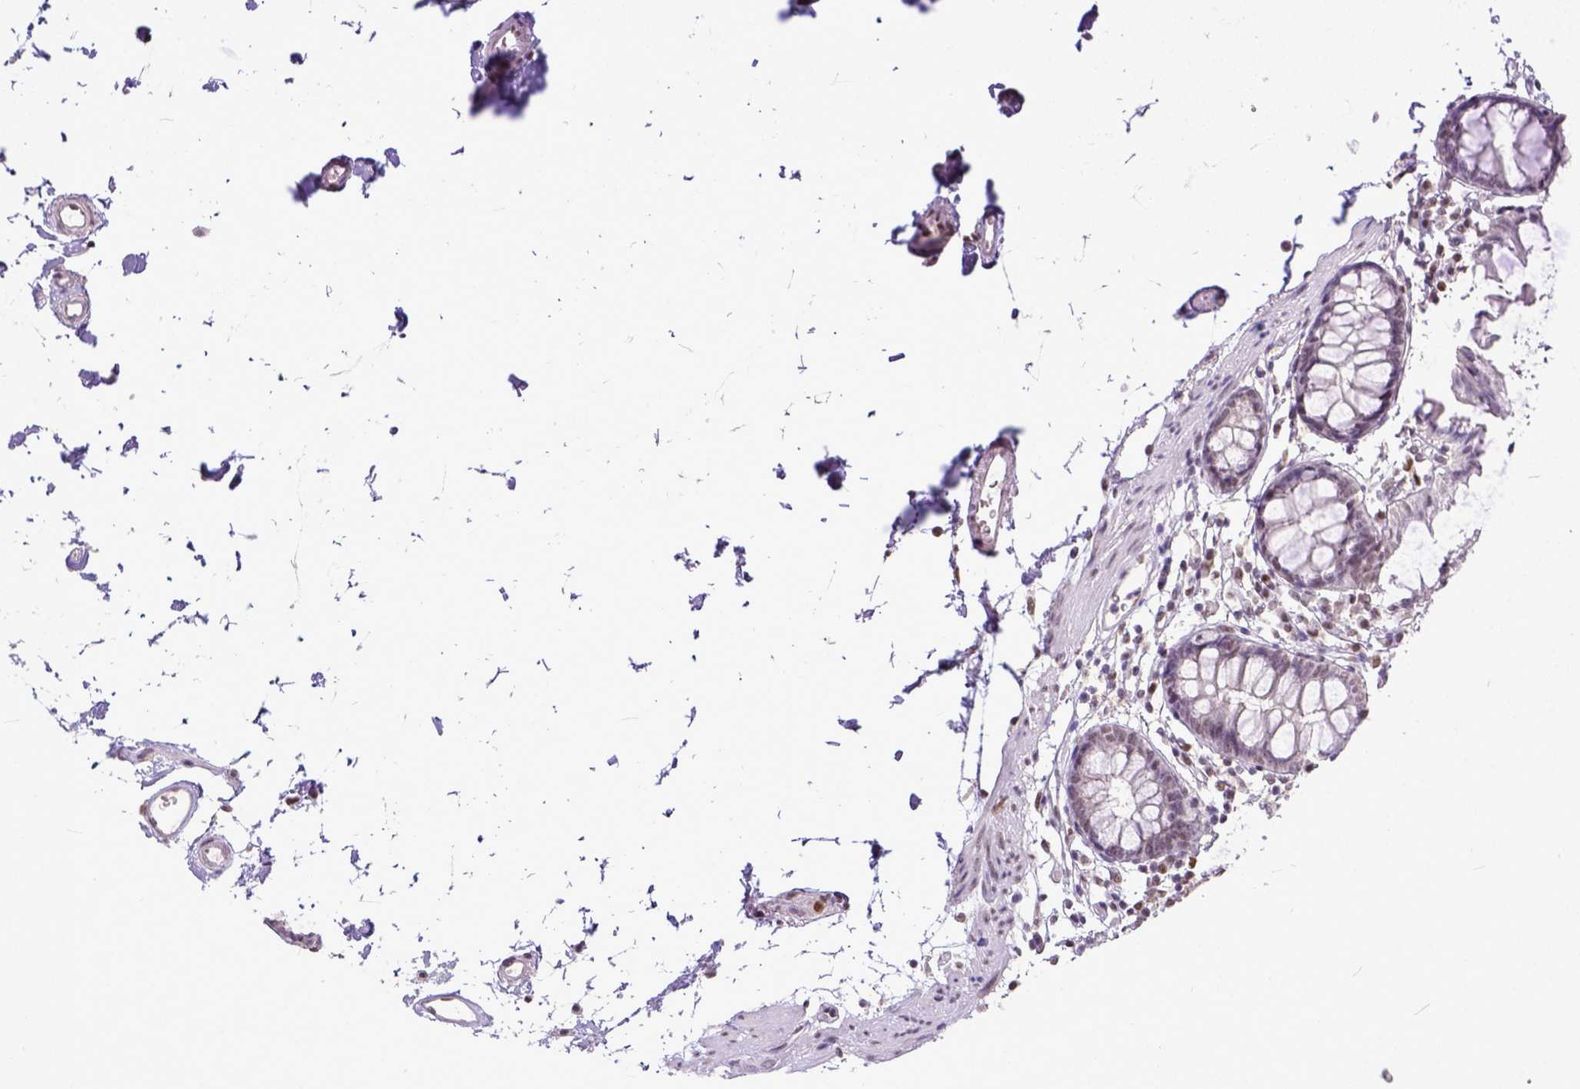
{"staining": {"intensity": "moderate", "quantity": ">75%", "location": "nuclear"}, "tissue": "colon", "cell_type": "Endothelial cells", "image_type": "normal", "snomed": [{"axis": "morphology", "description": "Normal tissue, NOS"}, {"axis": "topography", "description": "Colon"}], "caption": "IHC image of unremarkable colon stained for a protein (brown), which displays medium levels of moderate nuclear staining in about >75% of endothelial cells.", "gene": "ERCC1", "patient": {"sex": "female", "age": 84}}